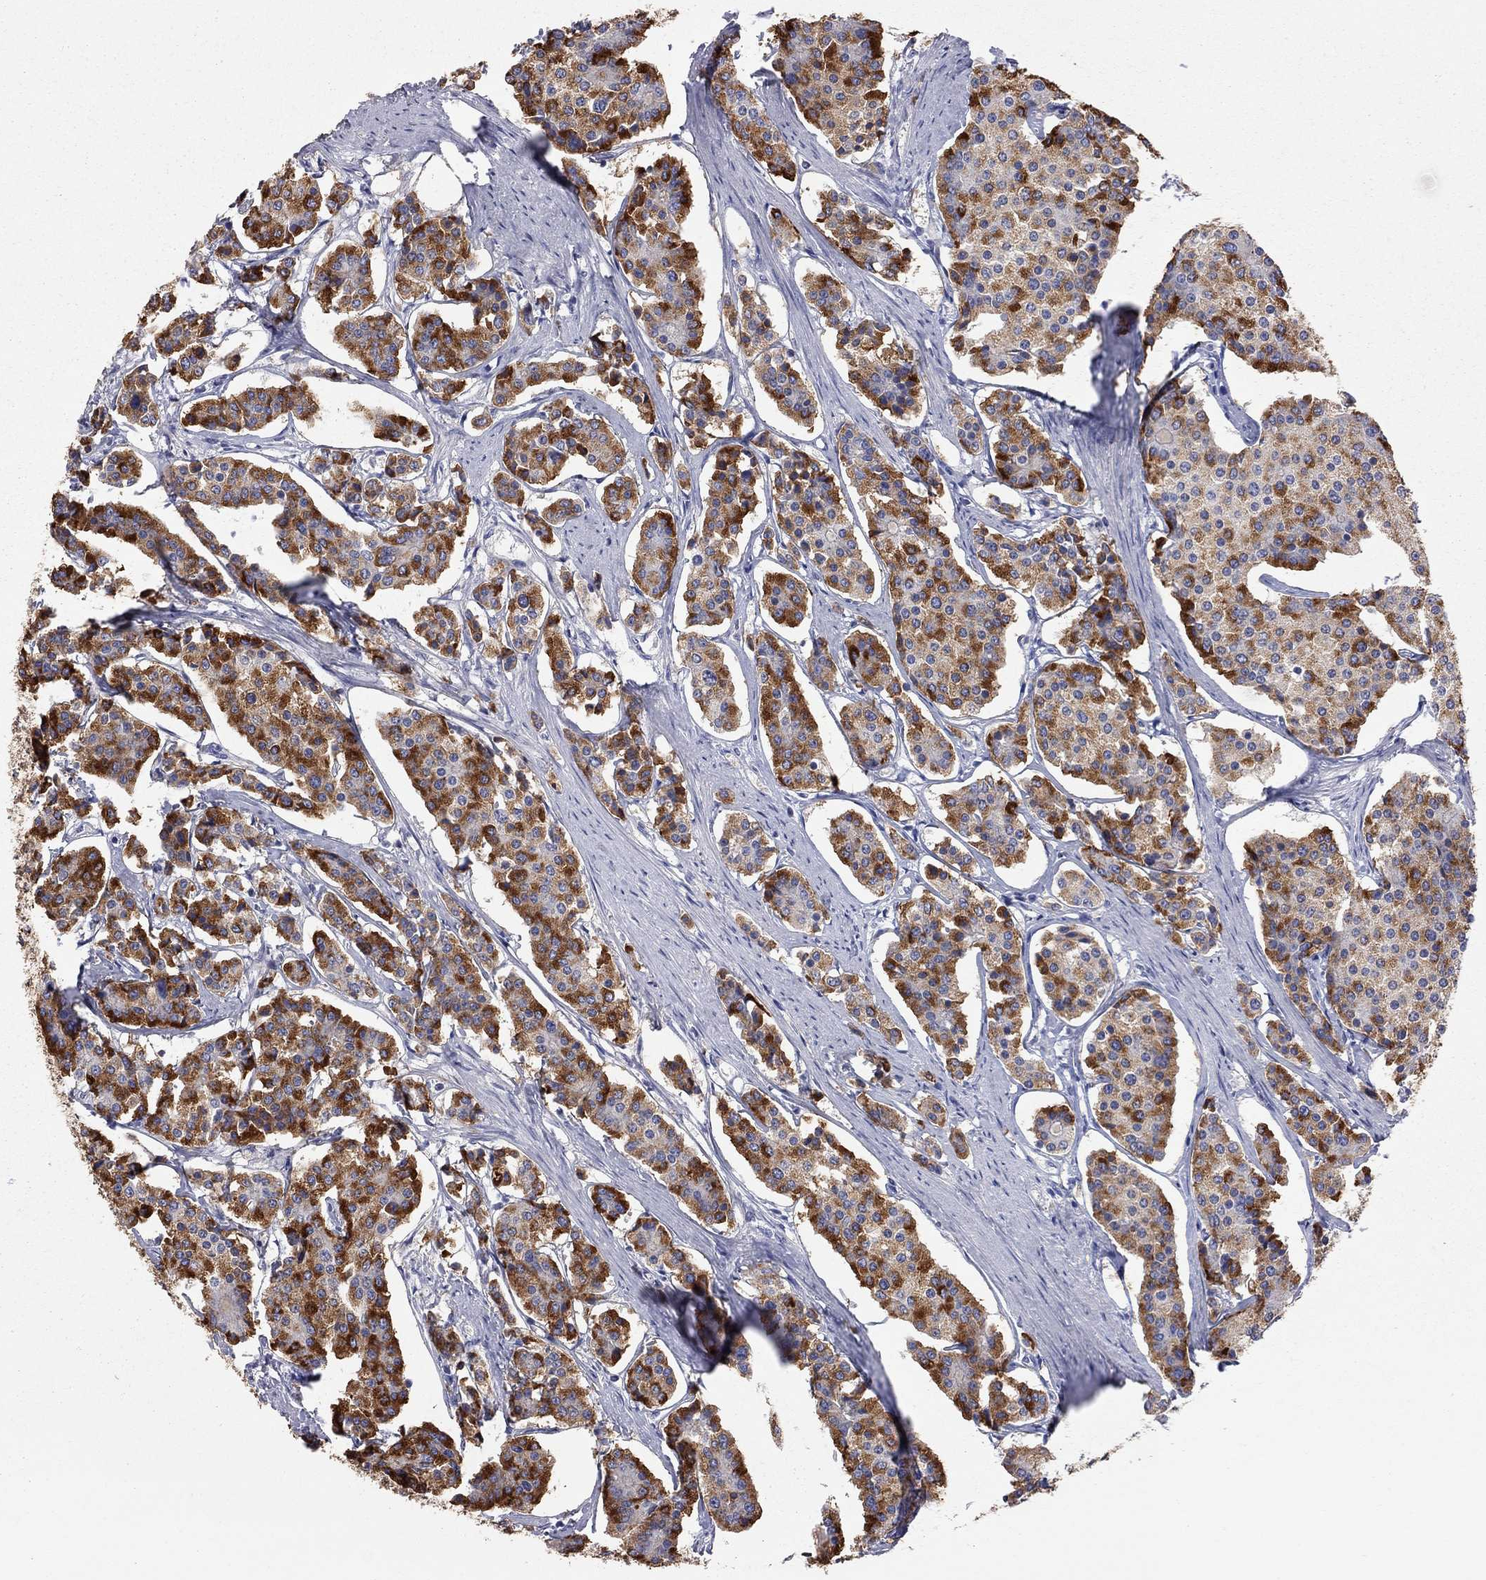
{"staining": {"intensity": "strong", "quantity": "25%-75%", "location": "cytoplasmic/membranous"}, "tissue": "carcinoid", "cell_type": "Tumor cells", "image_type": "cancer", "snomed": [{"axis": "morphology", "description": "Carcinoid, malignant, NOS"}, {"axis": "topography", "description": "Small intestine"}], "caption": "Strong cytoplasmic/membranous protein staining is identified in about 25%-75% of tumor cells in carcinoid (malignant).", "gene": "KCNB1", "patient": {"sex": "female", "age": 65}}